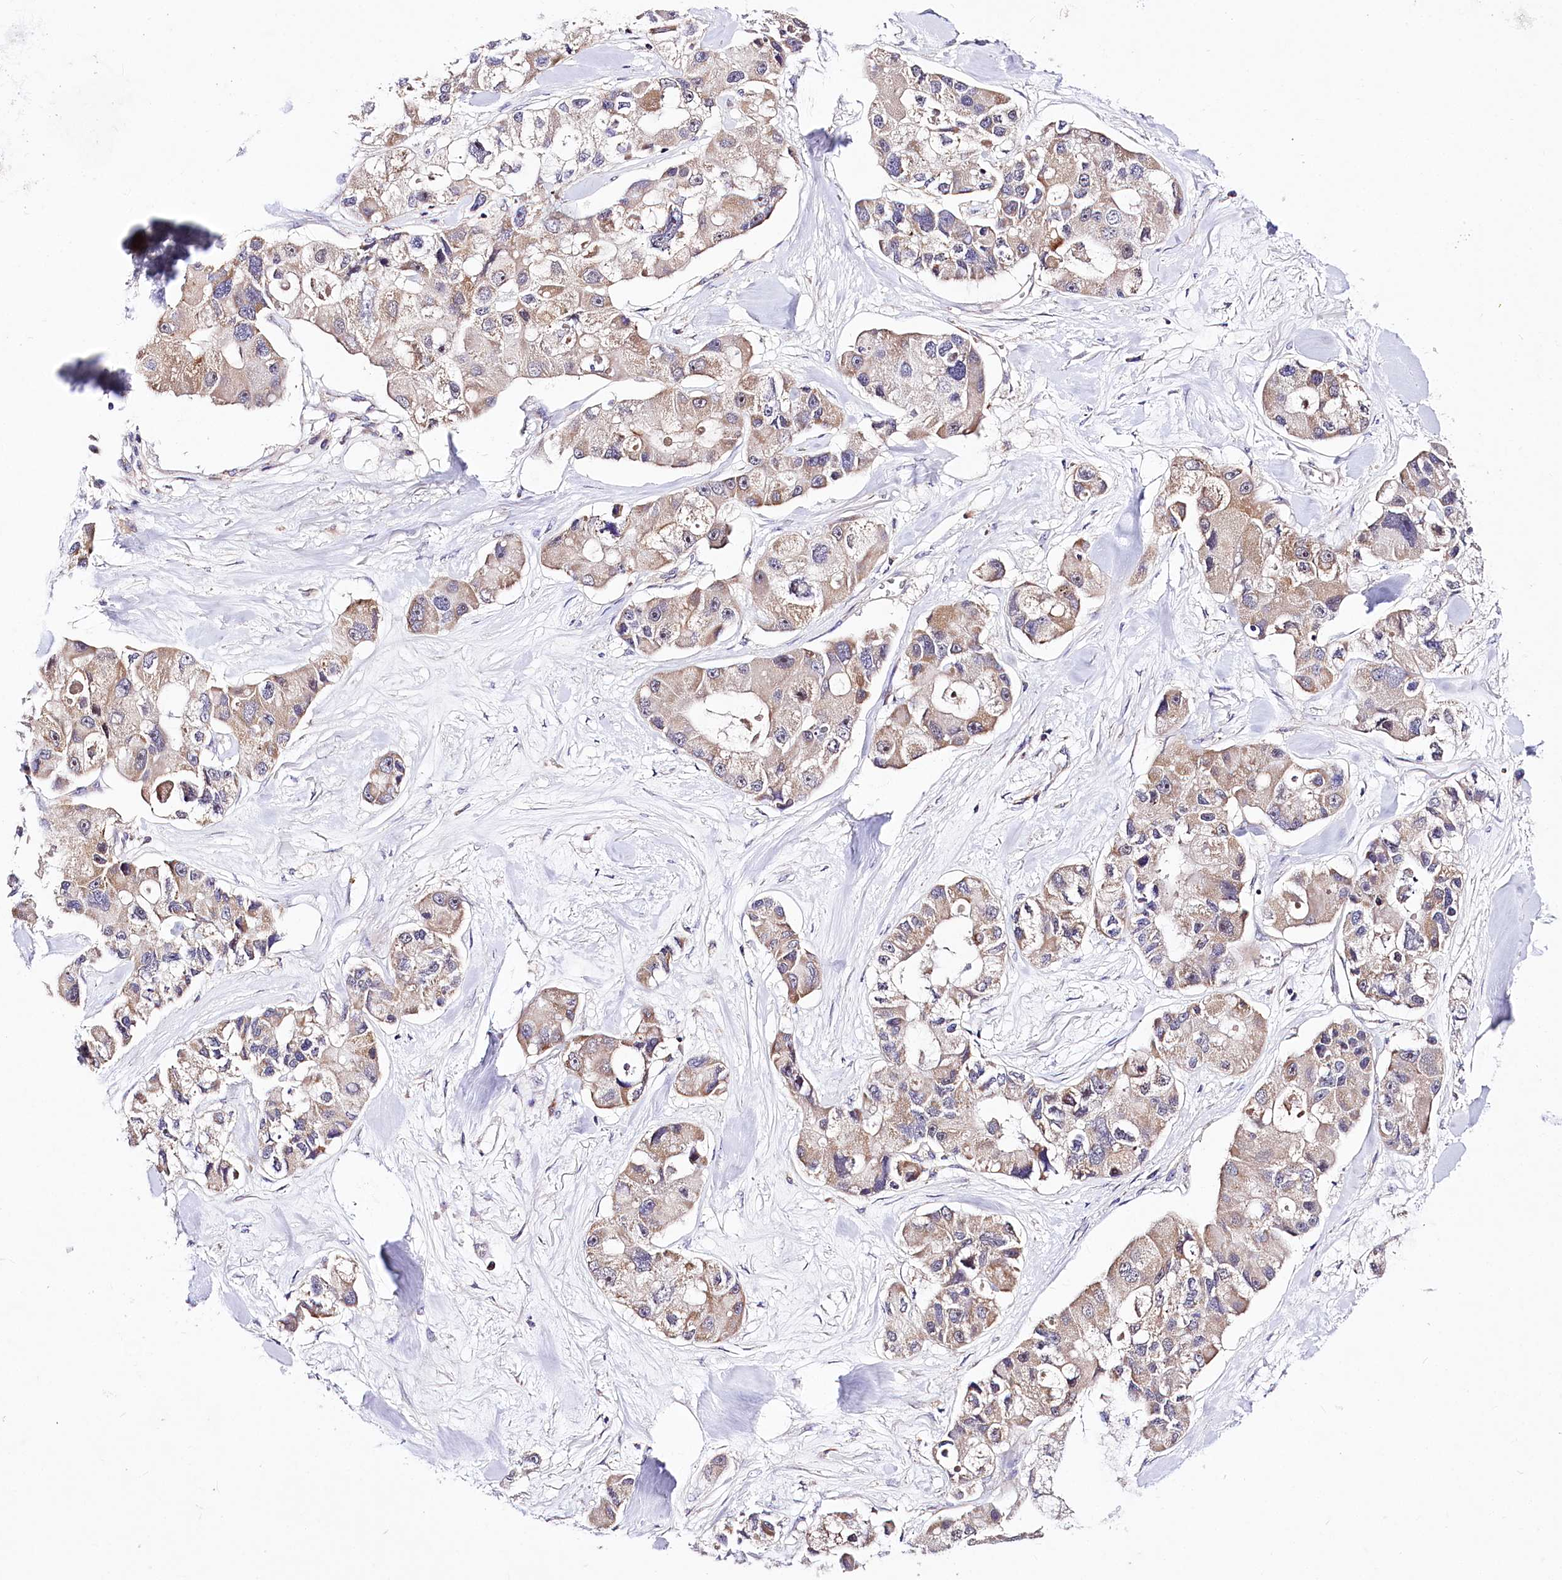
{"staining": {"intensity": "moderate", "quantity": ">75%", "location": "cytoplasmic/membranous"}, "tissue": "lung cancer", "cell_type": "Tumor cells", "image_type": "cancer", "snomed": [{"axis": "morphology", "description": "Adenocarcinoma, NOS"}, {"axis": "topography", "description": "Lung"}], "caption": "Lung cancer (adenocarcinoma) stained with a brown dye shows moderate cytoplasmic/membranous positive expression in approximately >75% of tumor cells.", "gene": "ATE1", "patient": {"sex": "female", "age": 54}}